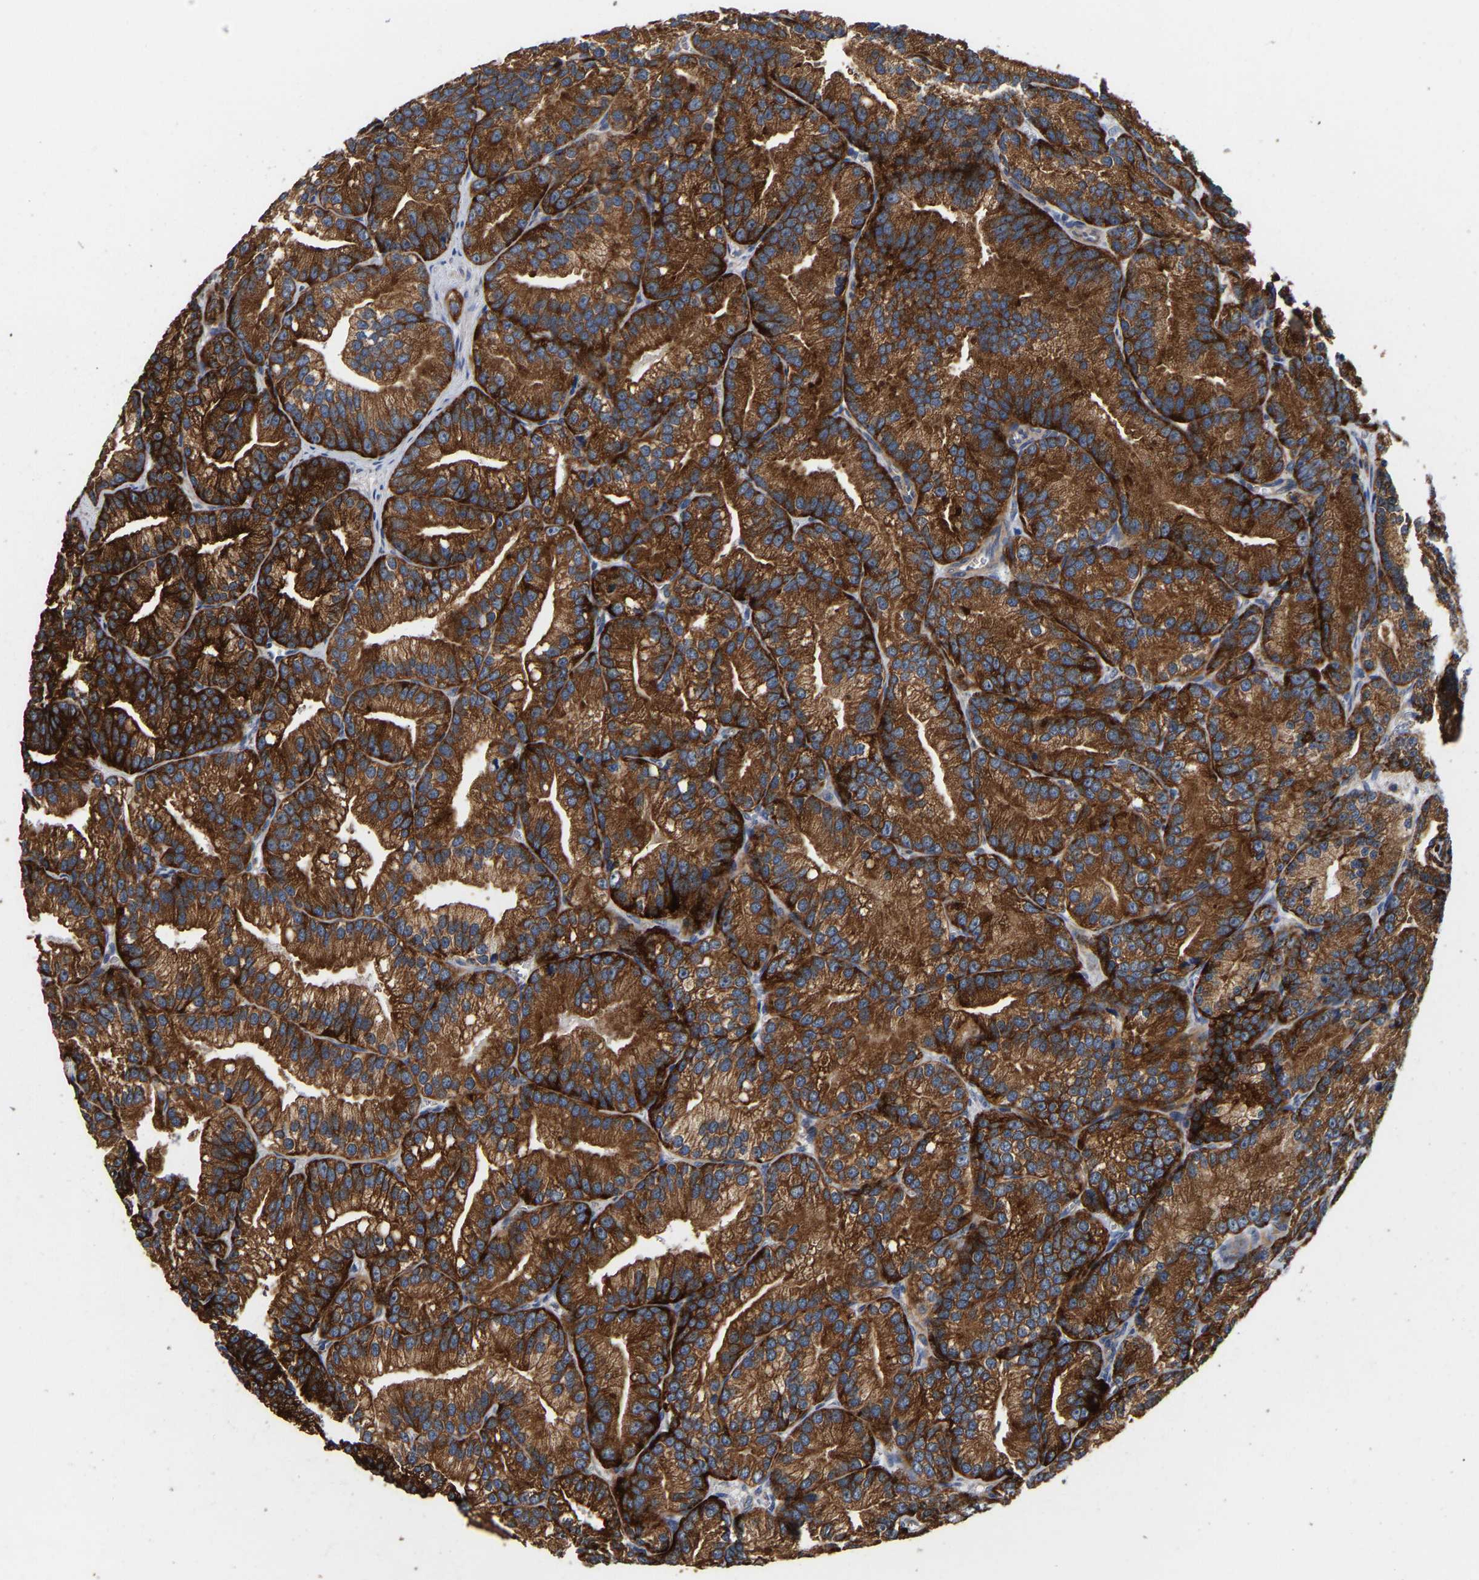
{"staining": {"intensity": "strong", "quantity": ">75%", "location": "cytoplasmic/membranous"}, "tissue": "prostate cancer", "cell_type": "Tumor cells", "image_type": "cancer", "snomed": [{"axis": "morphology", "description": "Adenocarcinoma, Low grade"}, {"axis": "topography", "description": "Prostate"}], "caption": "About >75% of tumor cells in human prostate cancer show strong cytoplasmic/membranous protein staining as visualized by brown immunohistochemical staining.", "gene": "LRBA", "patient": {"sex": "male", "age": 89}}